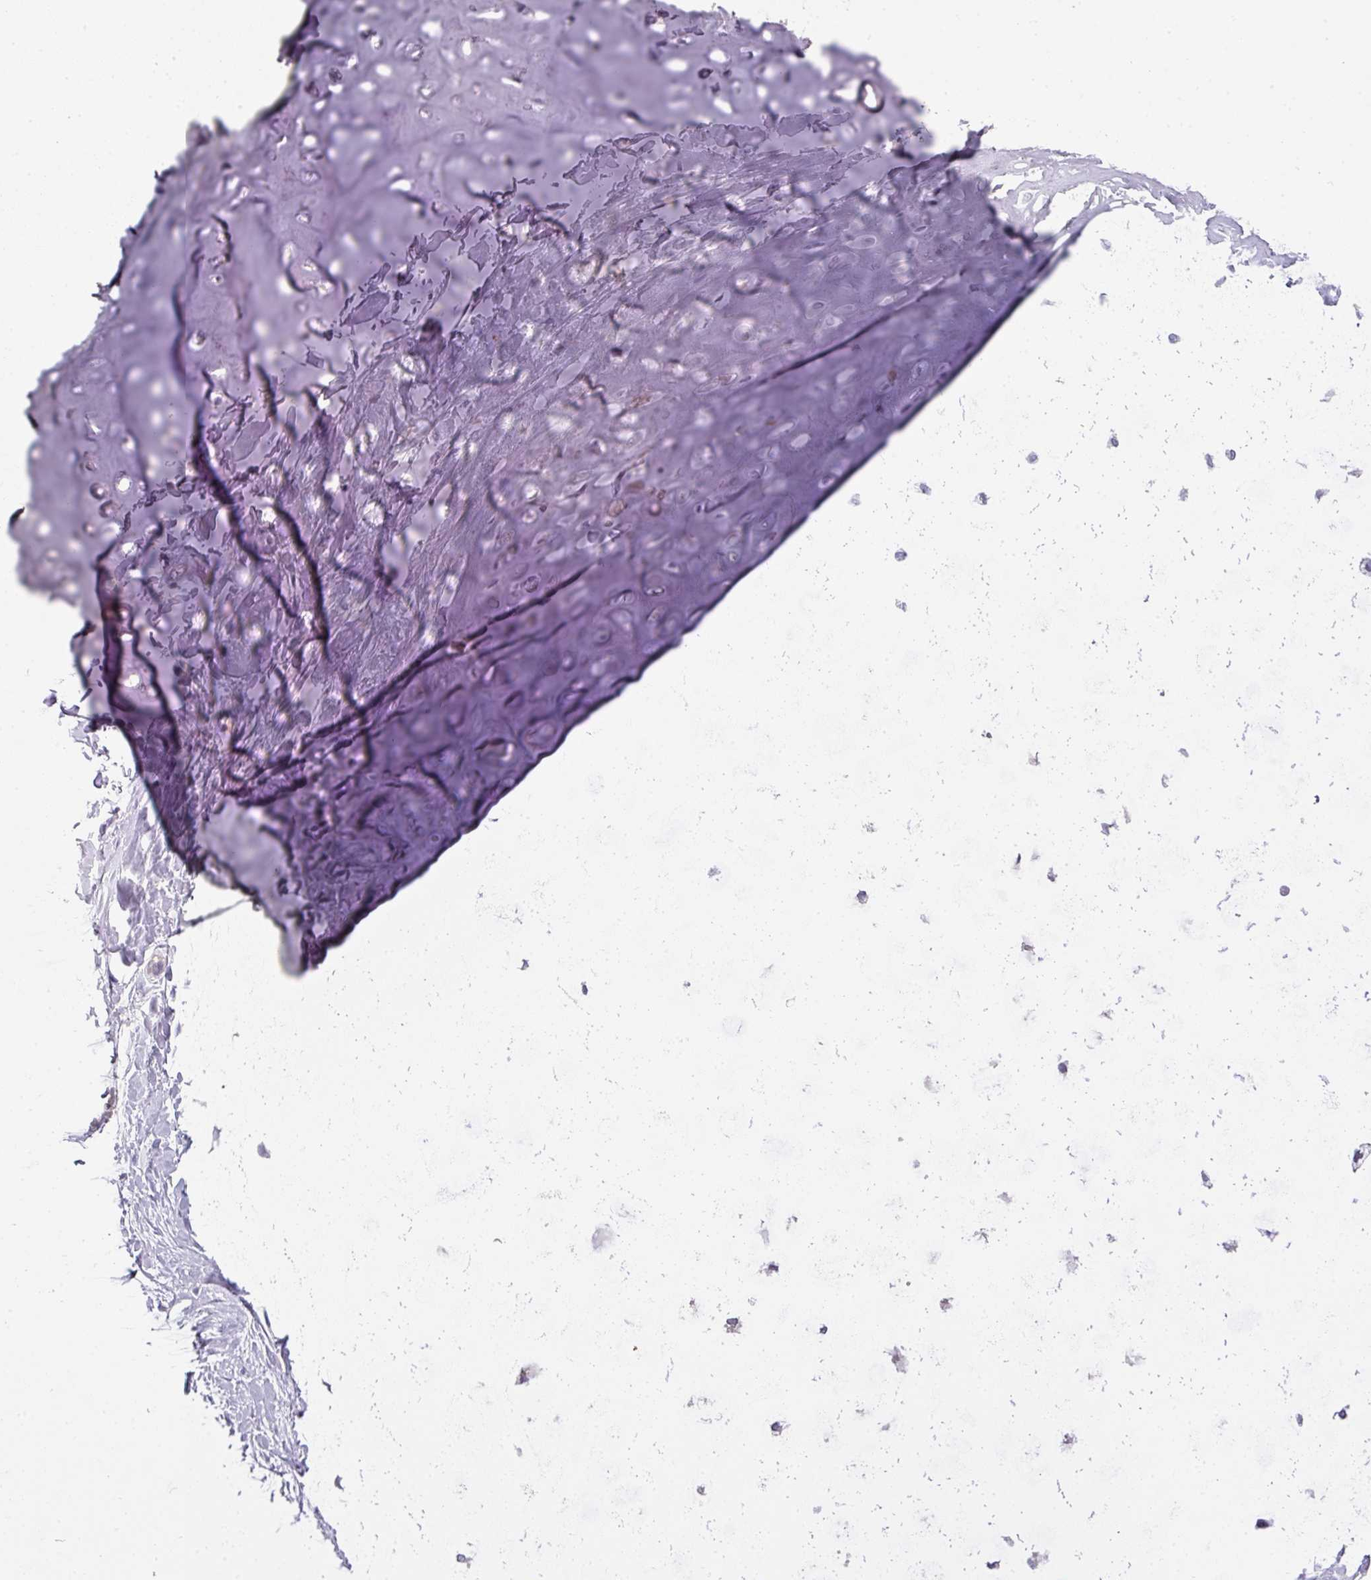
{"staining": {"intensity": "negative", "quantity": "none", "location": "none"}, "tissue": "adipose tissue", "cell_type": "Adipocytes", "image_type": "normal", "snomed": [{"axis": "morphology", "description": "Normal tissue, NOS"}, {"axis": "topography", "description": "Lymph node"}, {"axis": "topography", "description": "Cartilage tissue"}, {"axis": "topography", "description": "Bronchus"}], "caption": "This is an immunohistochemistry (IHC) micrograph of unremarkable adipose tissue. There is no staining in adipocytes.", "gene": "HOXC13", "patient": {"sex": "male", "age": 63}}